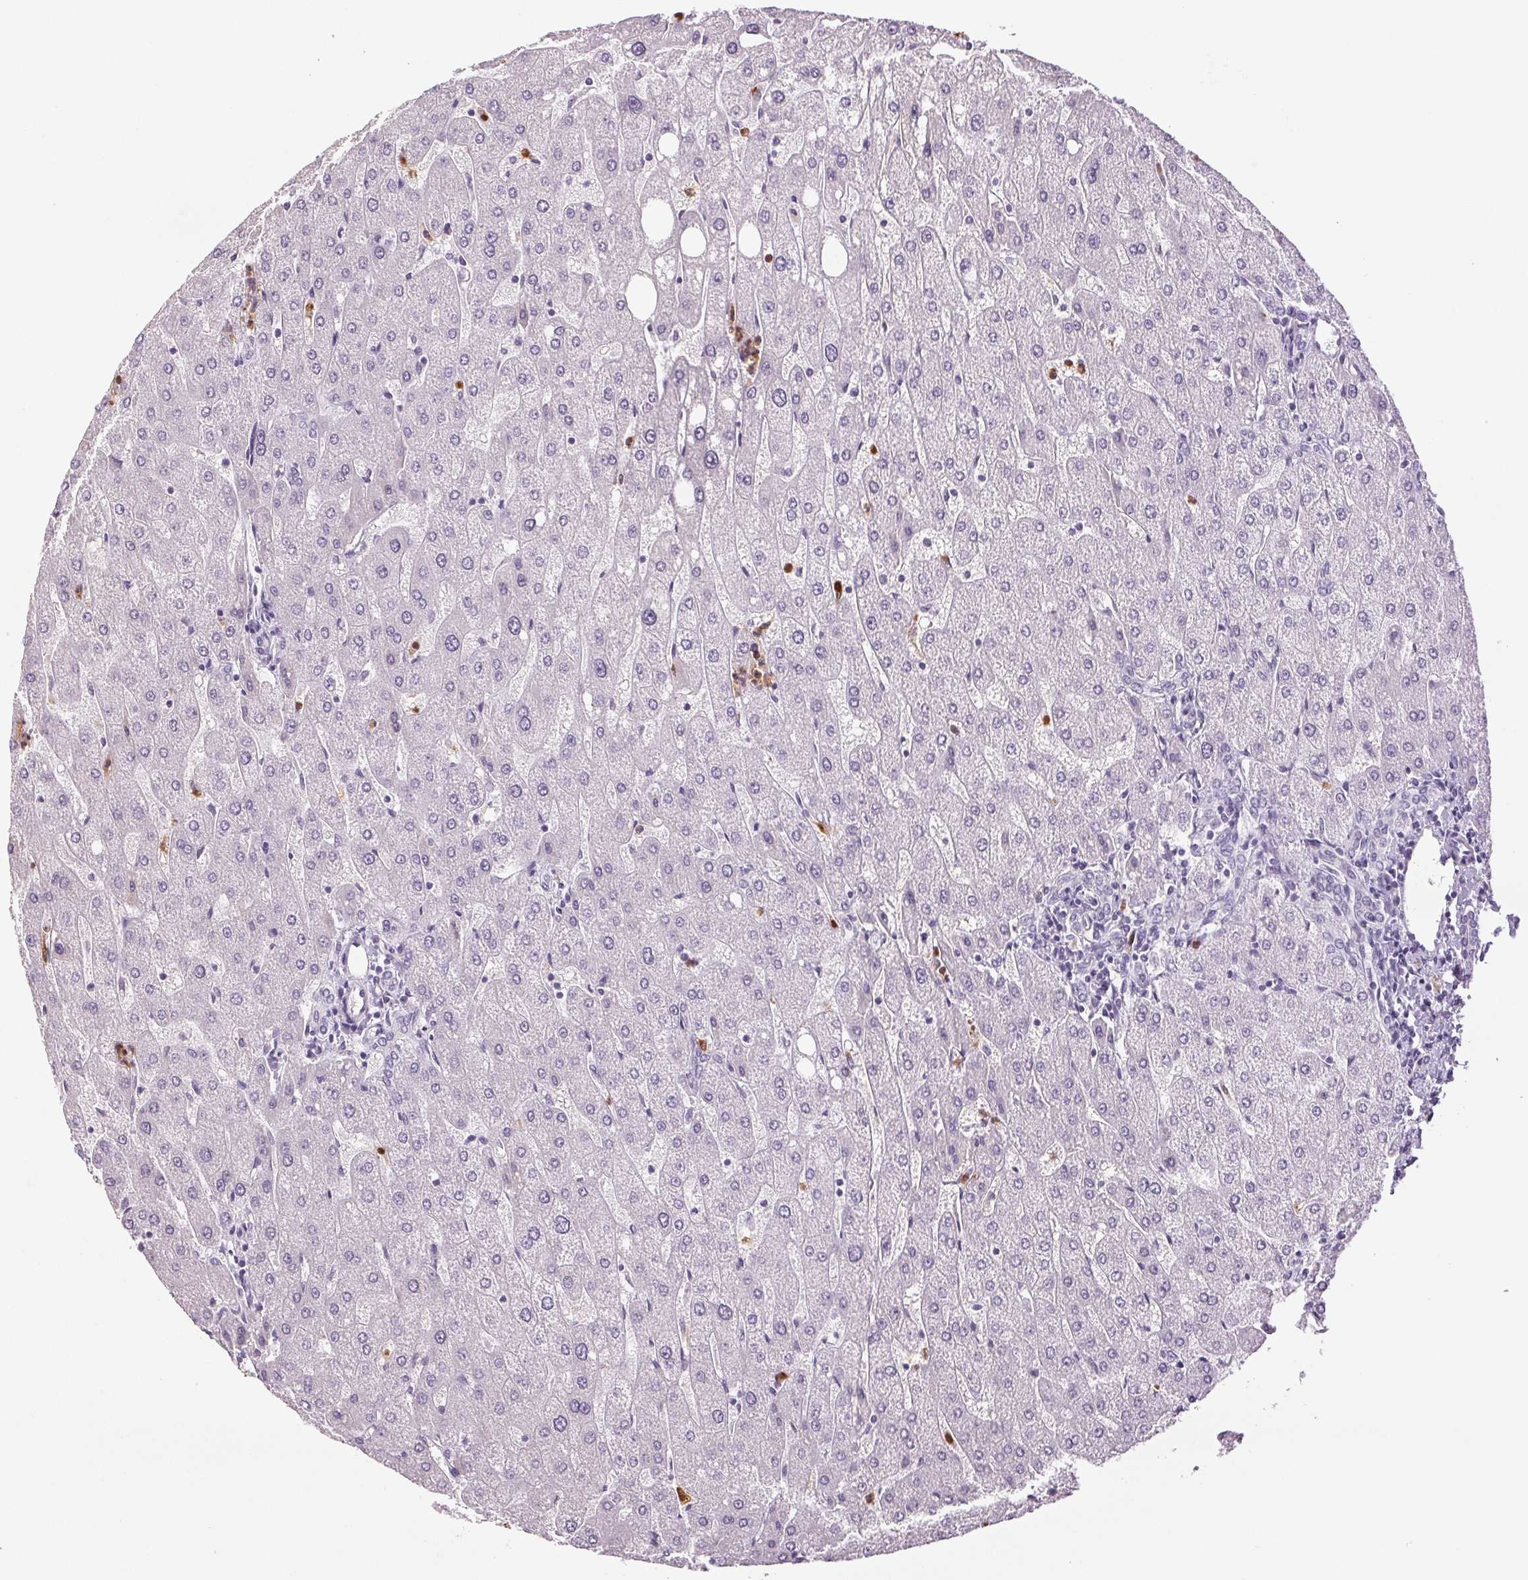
{"staining": {"intensity": "negative", "quantity": "none", "location": "none"}, "tissue": "liver", "cell_type": "Cholangiocytes", "image_type": "normal", "snomed": [{"axis": "morphology", "description": "Normal tissue, NOS"}, {"axis": "topography", "description": "Liver"}], "caption": "This is a micrograph of immunohistochemistry staining of benign liver, which shows no positivity in cholangiocytes. (Stains: DAB immunohistochemistry (IHC) with hematoxylin counter stain, Microscopy: brightfield microscopy at high magnification).", "gene": "LTF", "patient": {"sex": "male", "age": 67}}